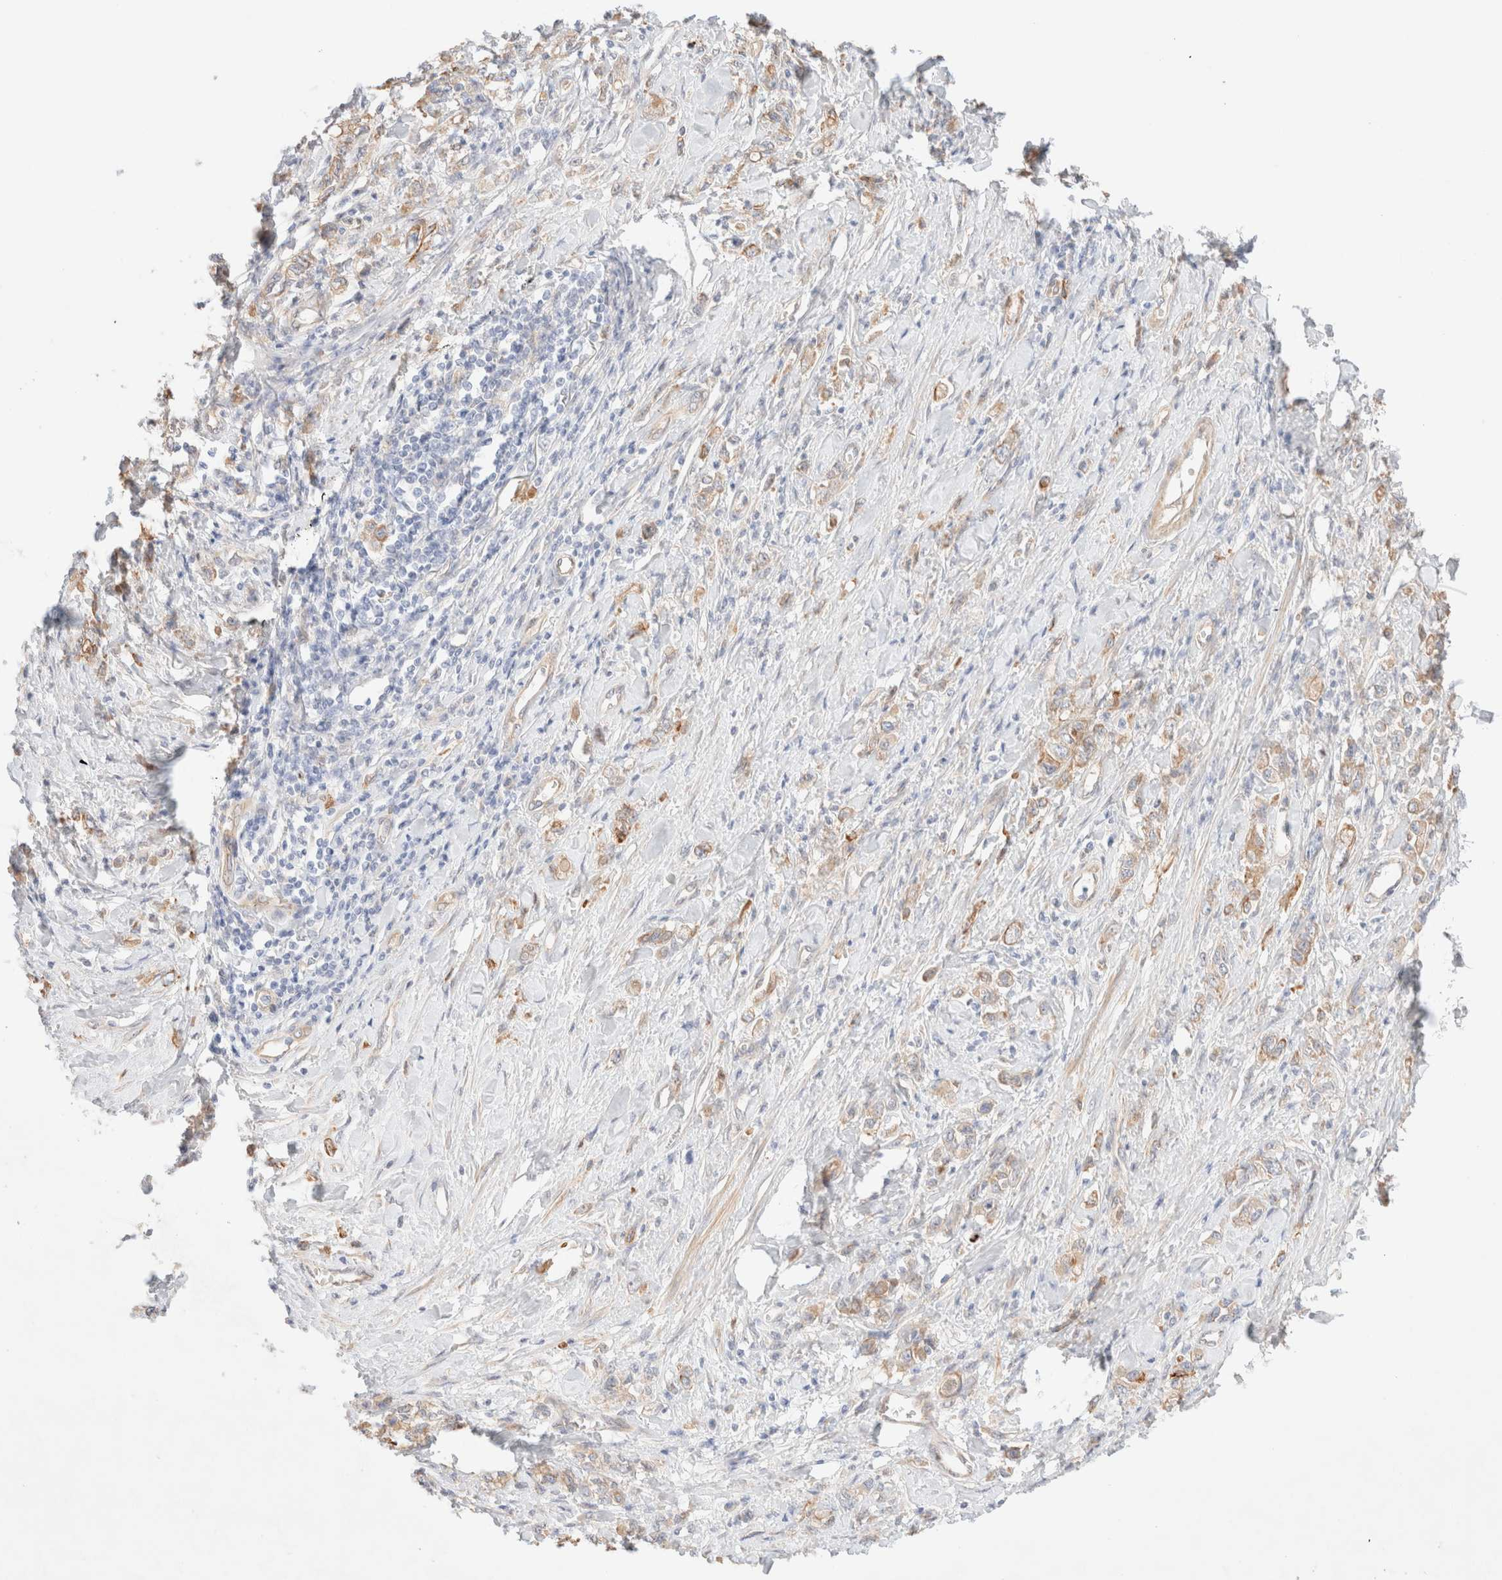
{"staining": {"intensity": "weak", "quantity": ">75%", "location": "cytoplasmic/membranous"}, "tissue": "stomach cancer", "cell_type": "Tumor cells", "image_type": "cancer", "snomed": [{"axis": "morphology", "description": "Adenocarcinoma, NOS"}, {"axis": "topography", "description": "Stomach"}], "caption": "Tumor cells exhibit low levels of weak cytoplasmic/membranous positivity in approximately >75% of cells in stomach cancer. The protein is stained brown, and the nuclei are stained in blue (DAB (3,3'-diaminobenzidine) IHC with brightfield microscopy, high magnification).", "gene": "NIBAN2", "patient": {"sex": "female", "age": 76}}